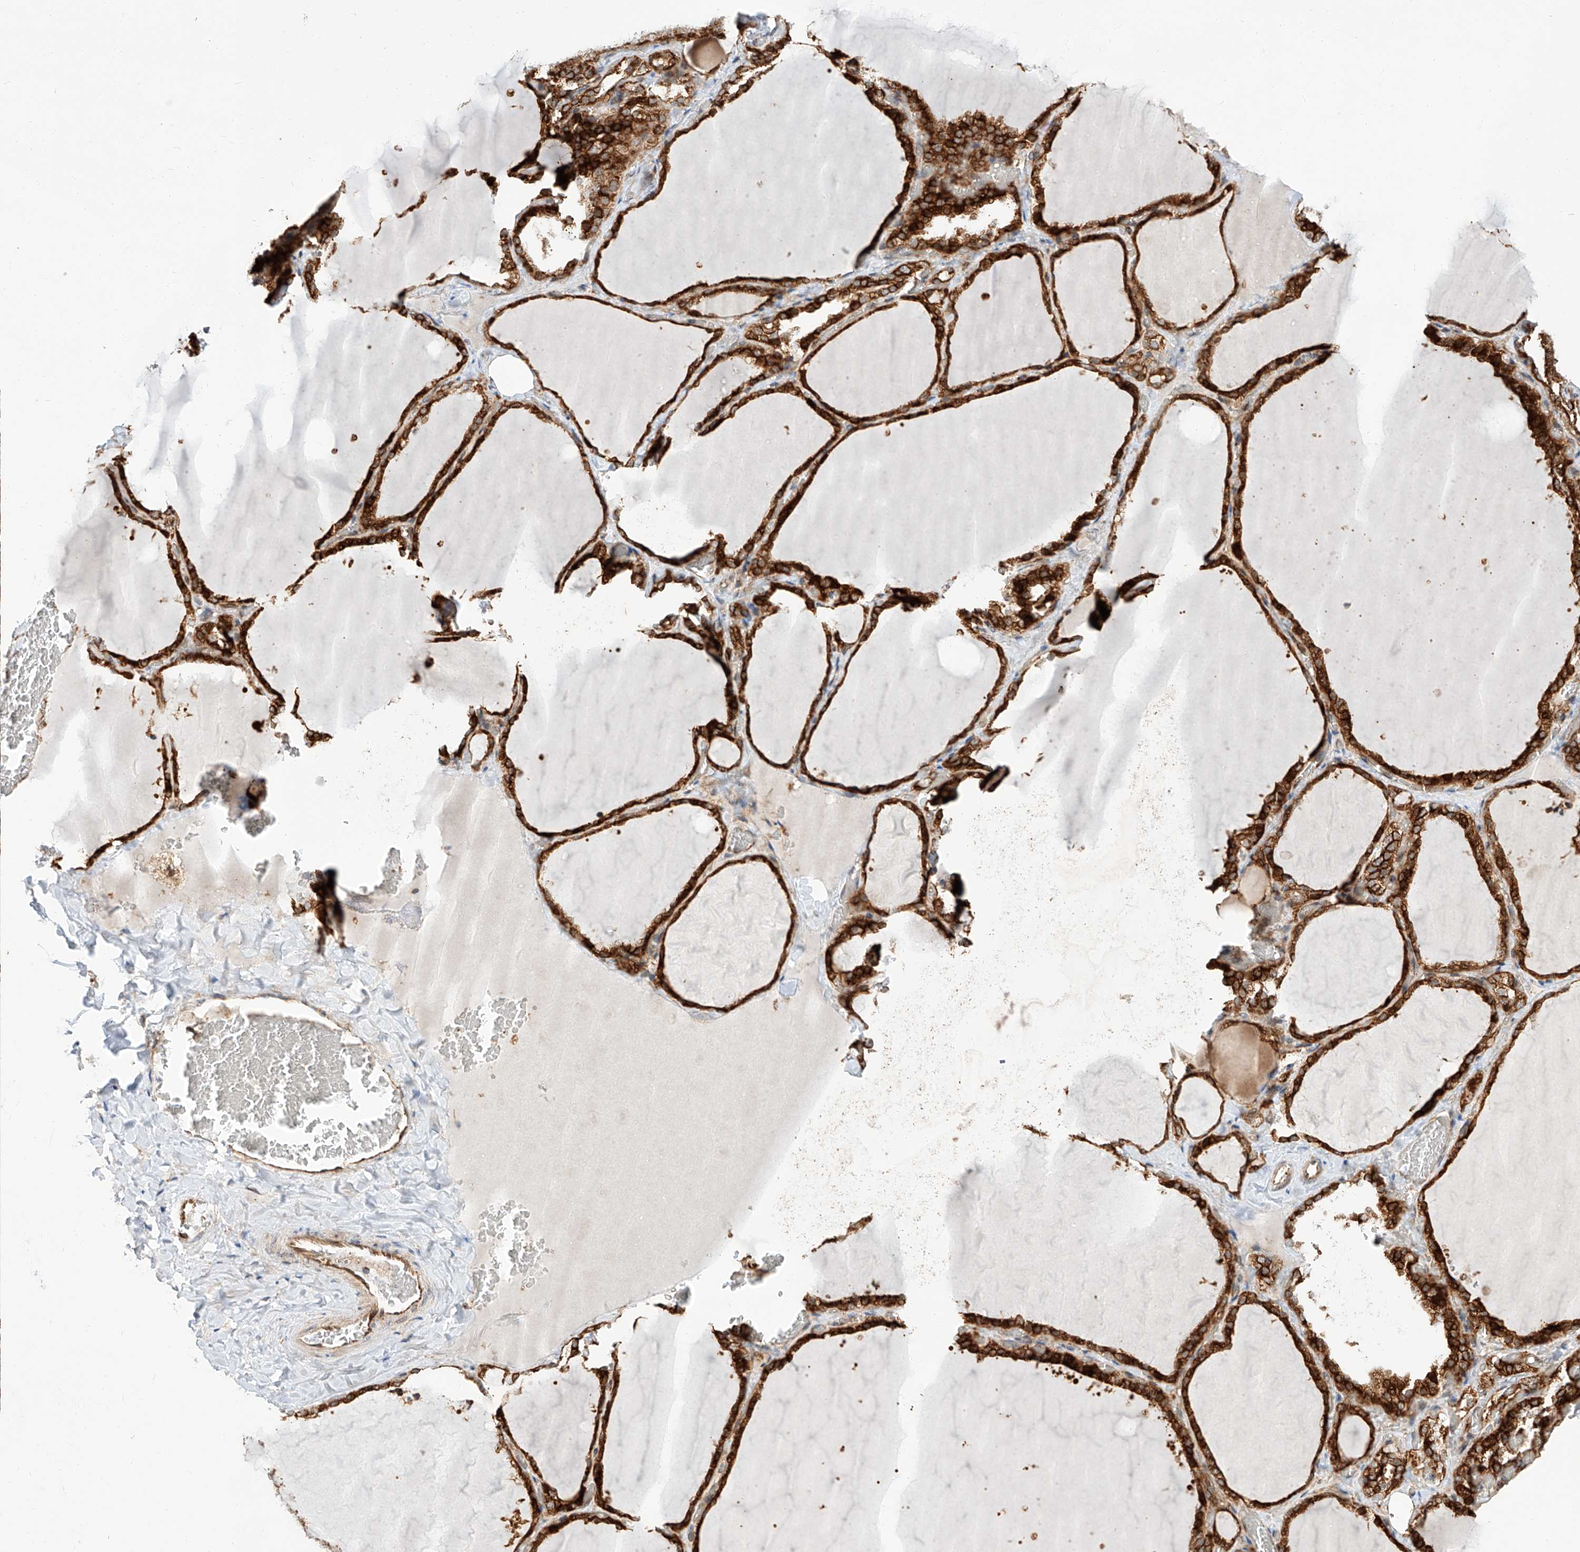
{"staining": {"intensity": "strong", "quantity": ">75%", "location": "cytoplasmic/membranous"}, "tissue": "thyroid gland", "cell_type": "Glandular cells", "image_type": "normal", "snomed": [{"axis": "morphology", "description": "Normal tissue, NOS"}, {"axis": "topography", "description": "Thyroid gland"}], "caption": "Thyroid gland stained with immunohistochemistry displays strong cytoplasmic/membranous expression in about >75% of glandular cells.", "gene": "ISCA2", "patient": {"sex": "female", "age": 22}}